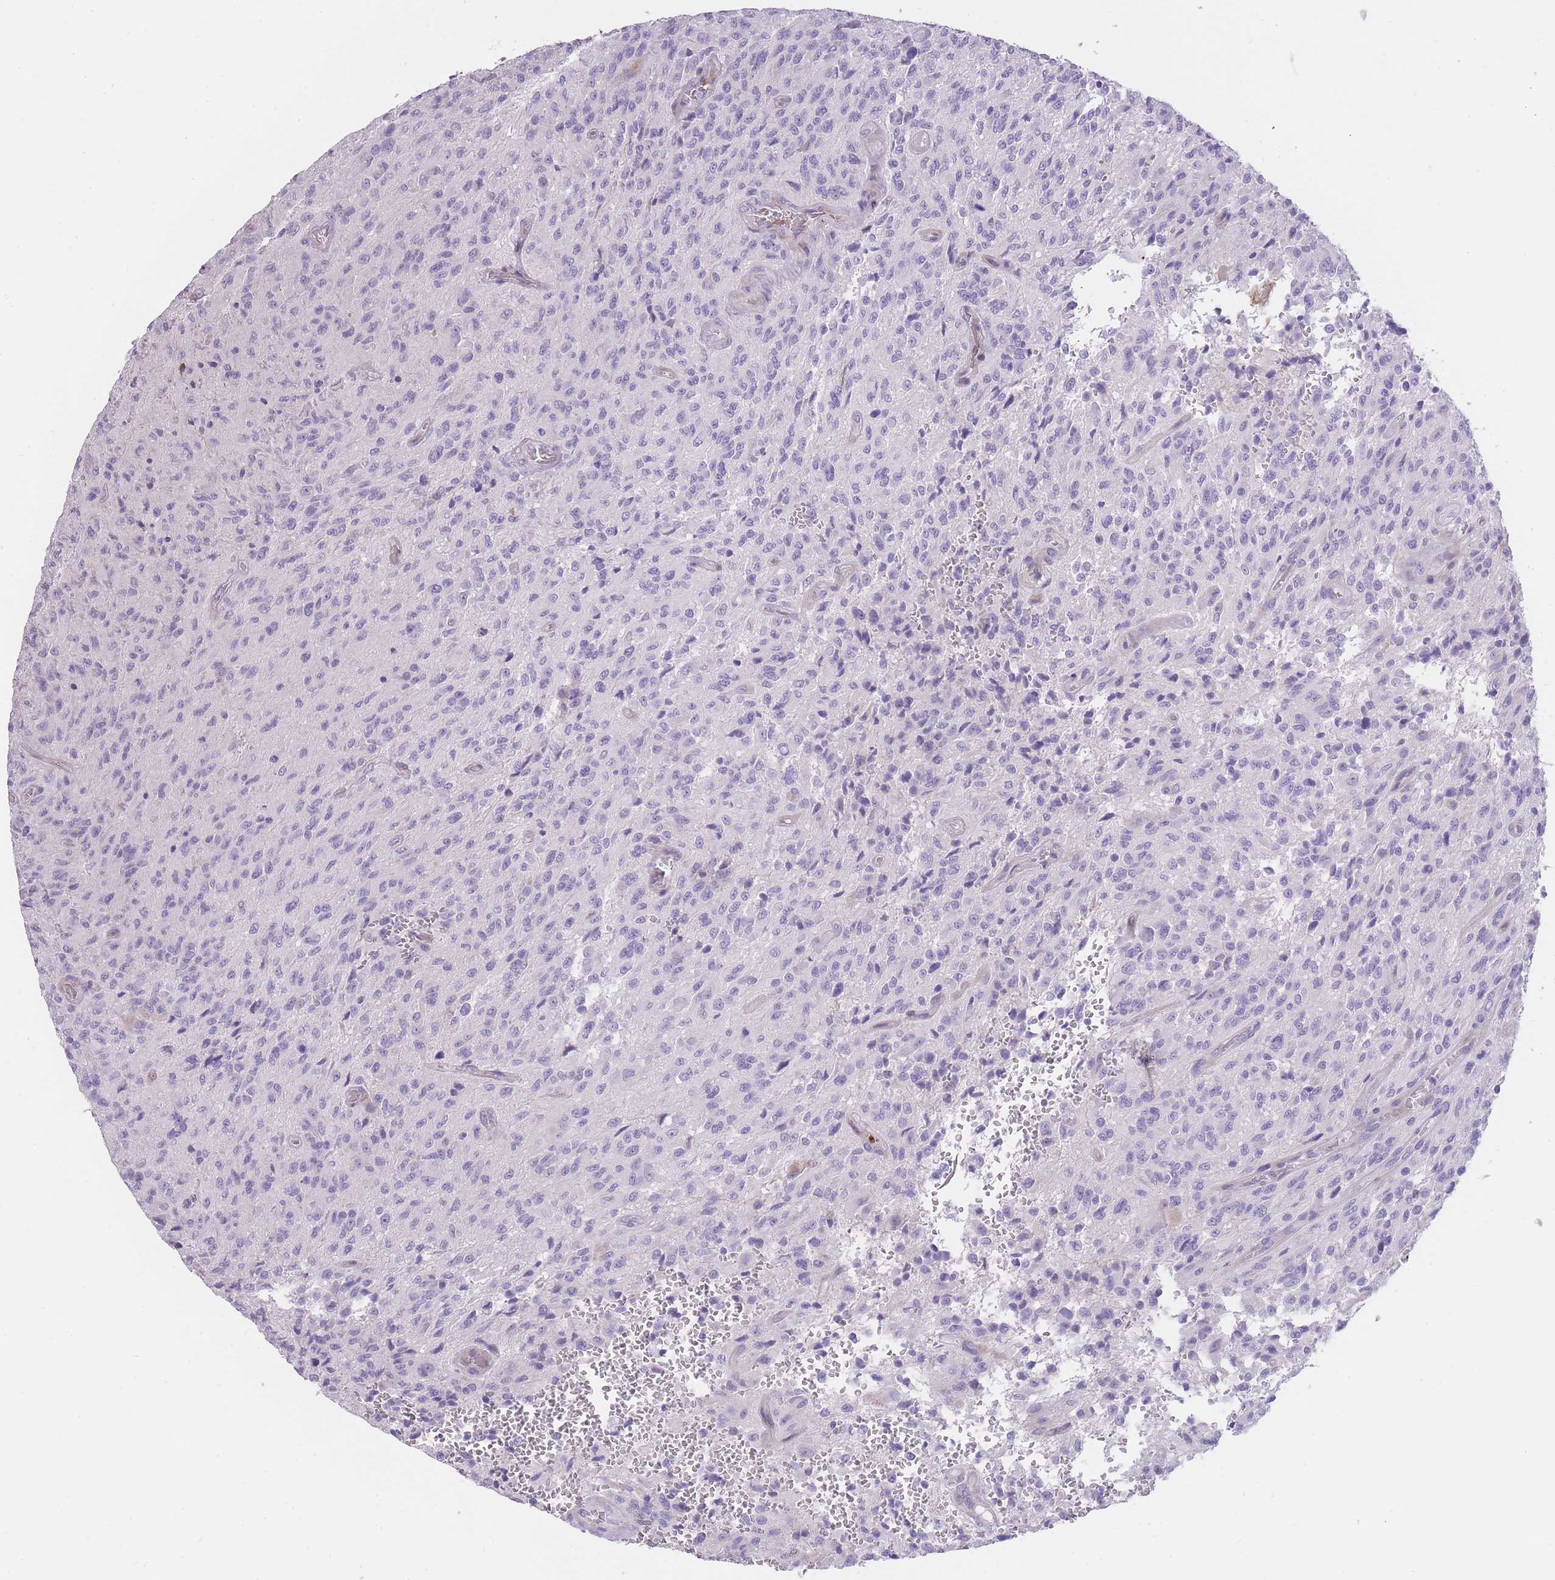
{"staining": {"intensity": "negative", "quantity": "none", "location": "none"}, "tissue": "glioma", "cell_type": "Tumor cells", "image_type": "cancer", "snomed": [{"axis": "morphology", "description": "Normal tissue, NOS"}, {"axis": "morphology", "description": "Glioma, malignant, High grade"}, {"axis": "topography", "description": "Cerebral cortex"}], "caption": "This is a micrograph of immunohistochemistry staining of malignant high-grade glioma, which shows no staining in tumor cells.", "gene": "IMPG1", "patient": {"sex": "male", "age": 56}}